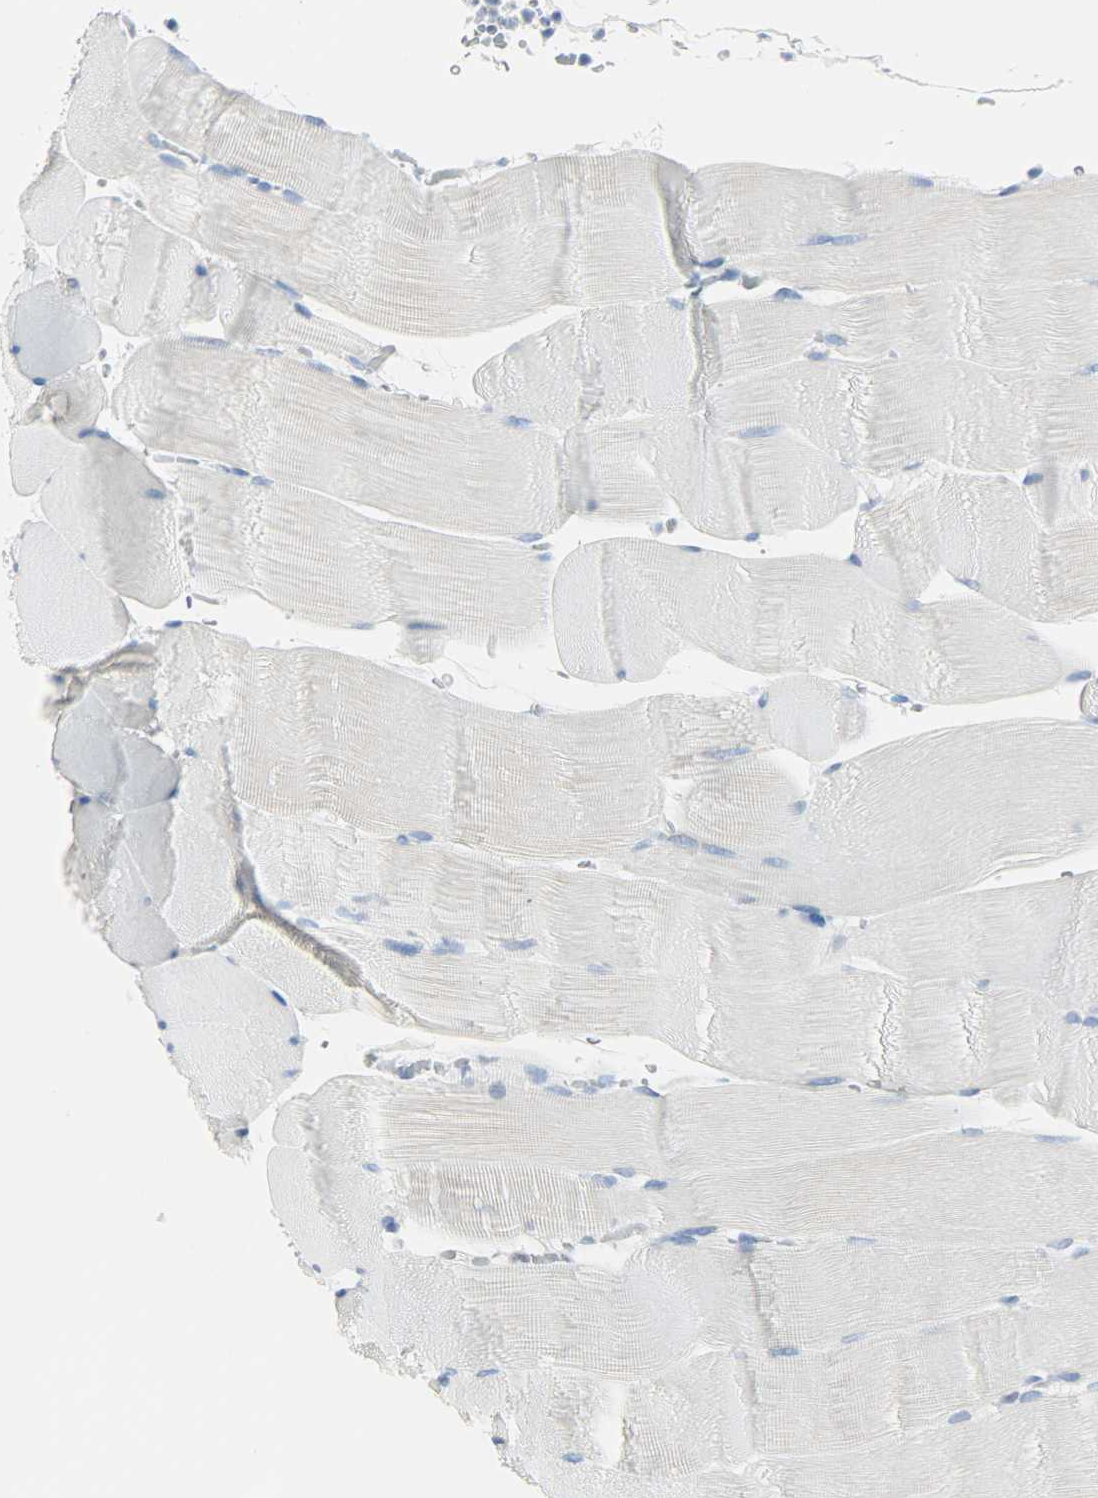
{"staining": {"intensity": "negative", "quantity": "none", "location": "none"}, "tissue": "skeletal muscle", "cell_type": "Myocytes", "image_type": "normal", "snomed": [{"axis": "morphology", "description": "Normal tissue, NOS"}, {"axis": "topography", "description": "Skeletal muscle"}], "caption": "A high-resolution micrograph shows IHC staining of benign skeletal muscle, which demonstrates no significant staining in myocytes.", "gene": "HELLS", "patient": {"sex": "male", "age": 62}}